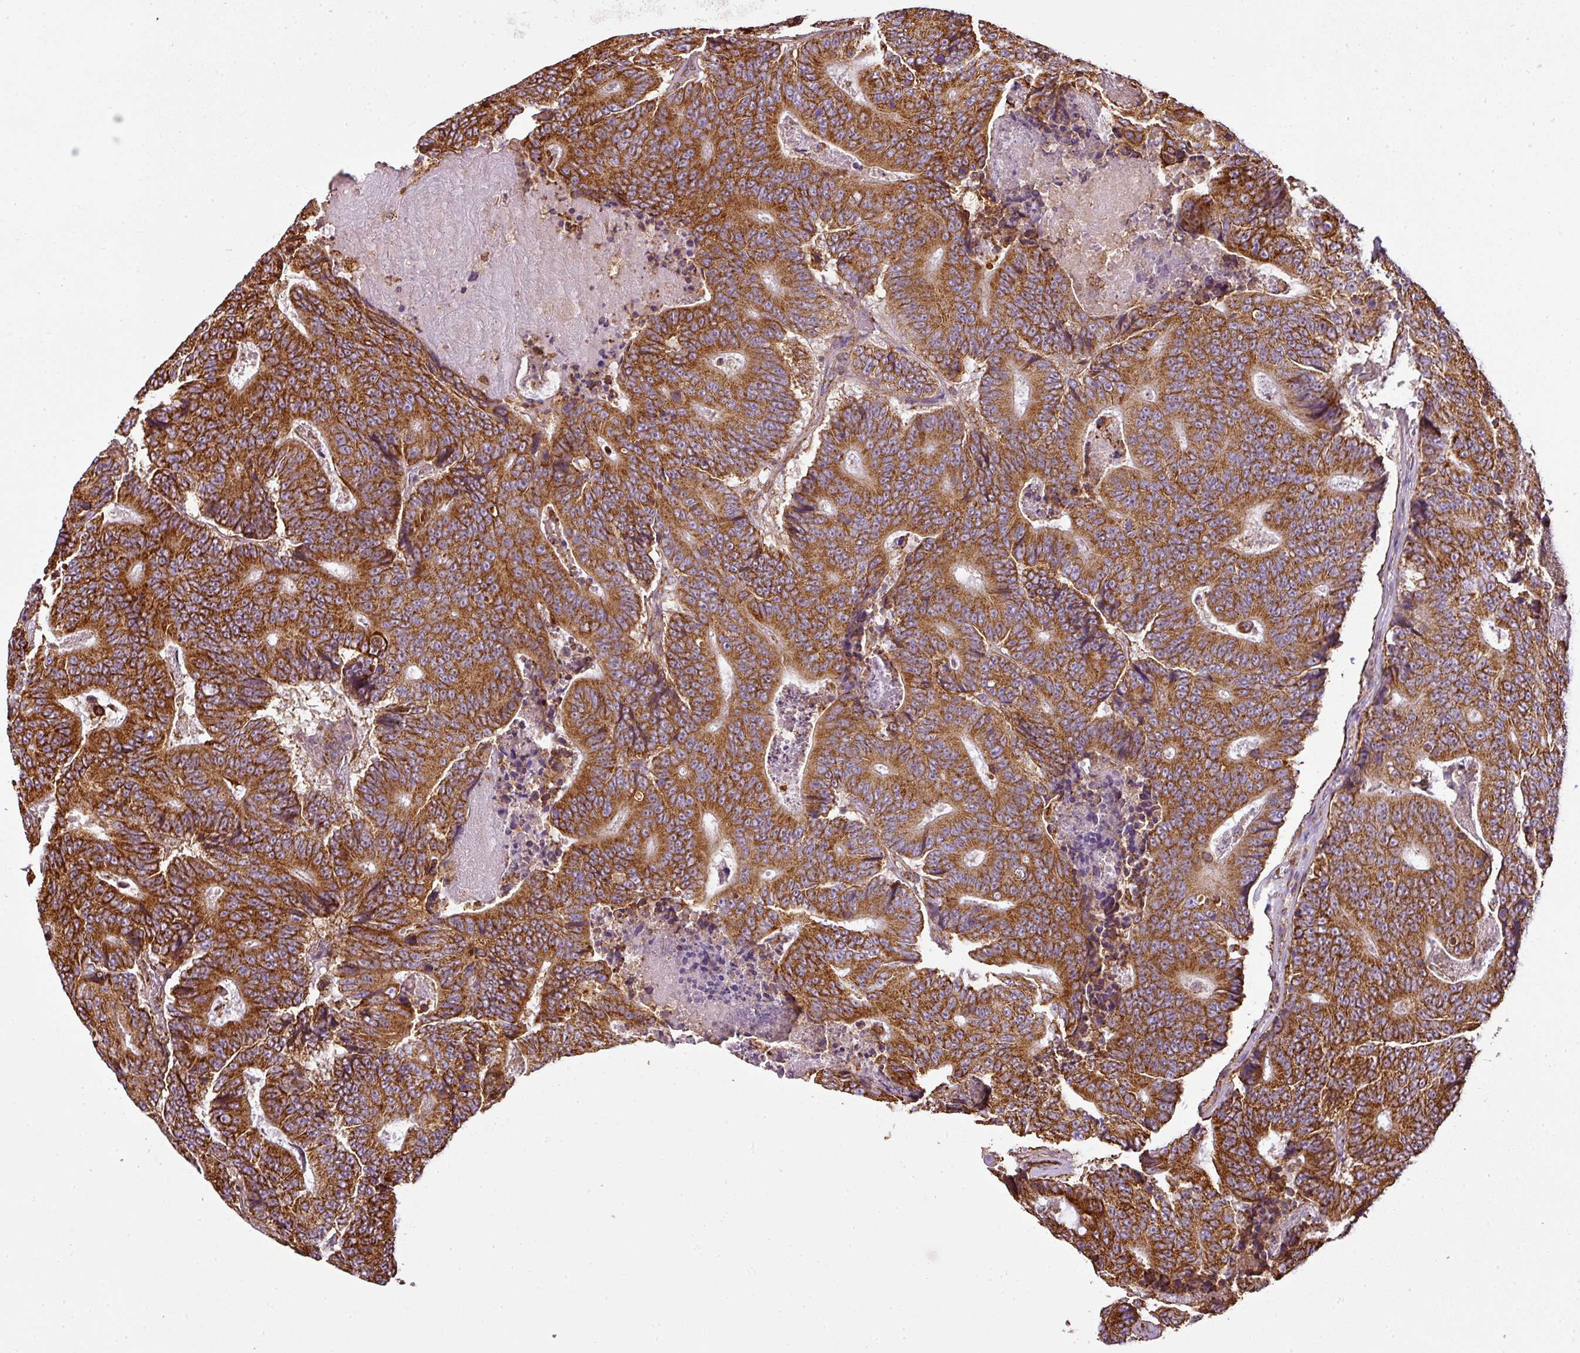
{"staining": {"intensity": "strong", "quantity": ">75%", "location": "cytoplasmic/membranous"}, "tissue": "colorectal cancer", "cell_type": "Tumor cells", "image_type": "cancer", "snomed": [{"axis": "morphology", "description": "Adenocarcinoma, NOS"}, {"axis": "topography", "description": "Colon"}], "caption": "The histopathology image demonstrates staining of colorectal cancer (adenocarcinoma), revealing strong cytoplasmic/membranous protein positivity (brown color) within tumor cells.", "gene": "ANKRD18A", "patient": {"sex": "male", "age": 83}}